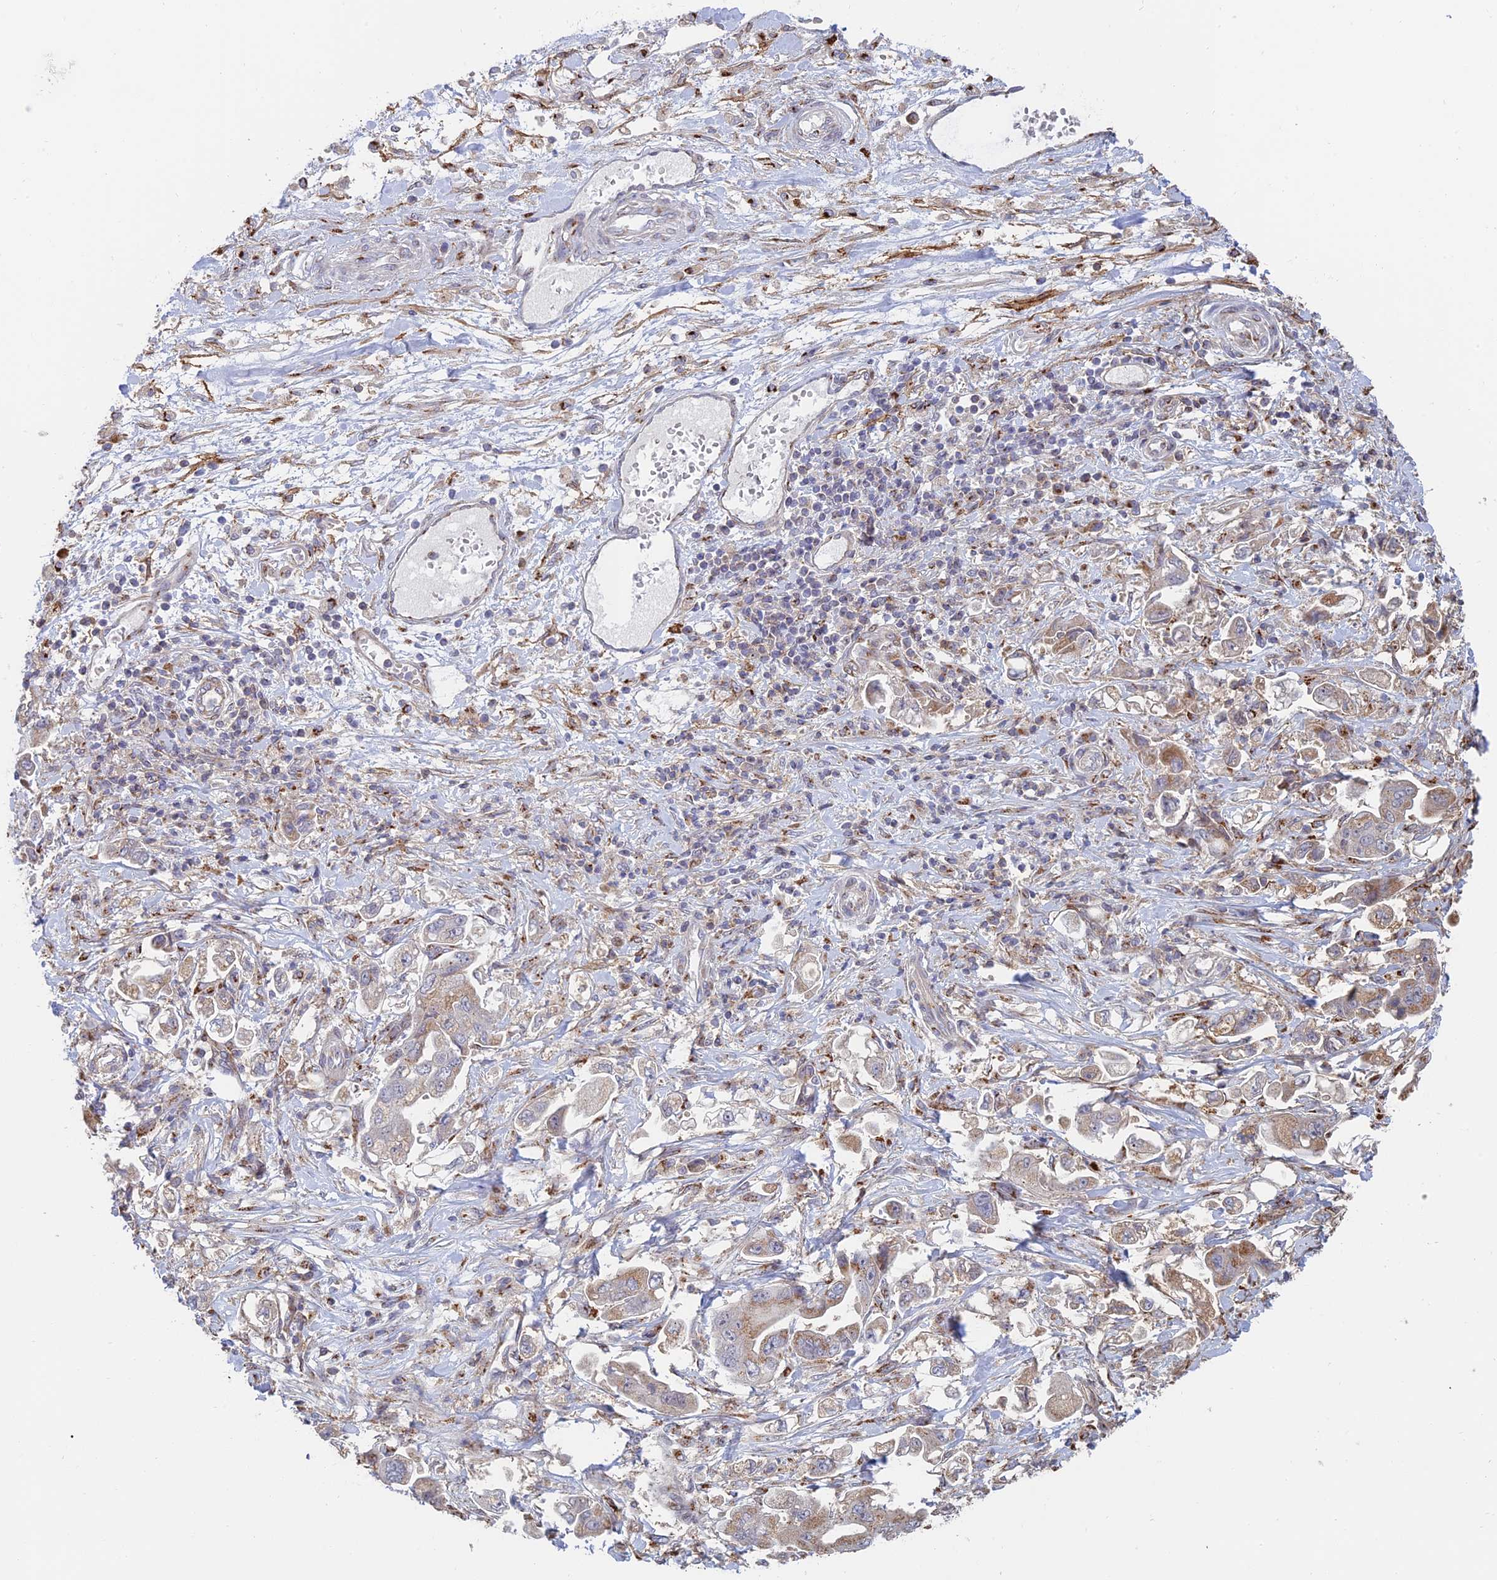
{"staining": {"intensity": "weak", "quantity": ">75%", "location": "cytoplasmic/membranous"}, "tissue": "stomach cancer", "cell_type": "Tumor cells", "image_type": "cancer", "snomed": [{"axis": "morphology", "description": "Adenocarcinoma, NOS"}, {"axis": "topography", "description": "Stomach"}], "caption": "Protein staining demonstrates weak cytoplasmic/membranous expression in about >75% of tumor cells in stomach cancer.", "gene": "HS2ST1", "patient": {"sex": "male", "age": 62}}